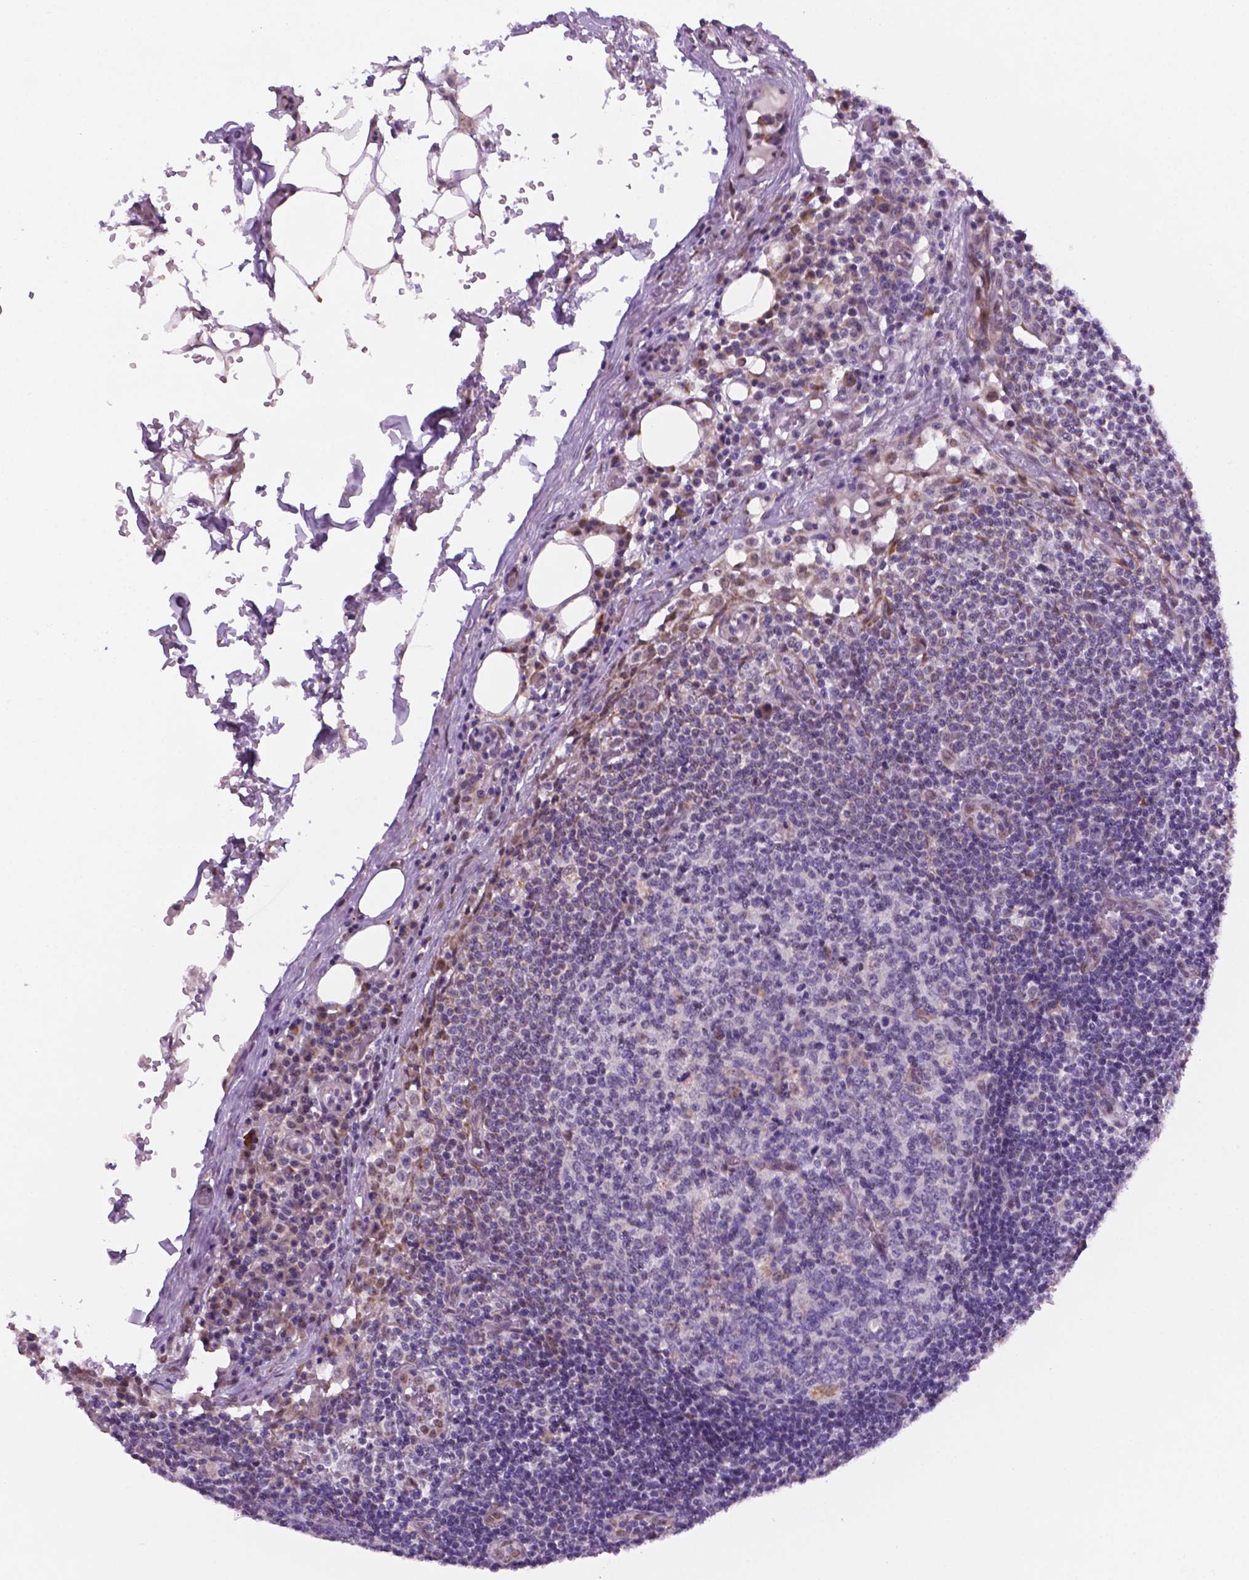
{"staining": {"intensity": "negative", "quantity": "none", "location": "none"}, "tissue": "lymph node", "cell_type": "Germinal center cells", "image_type": "normal", "snomed": [{"axis": "morphology", "description": "Normal tissue, NOS"}, {"axis": "topography", "description": "Lymph node"}], "caption": "DAB (3,3'-diaminobenzidine) immunohistochemical staining of normal human lymph node reveals no significant expression in germinal center cells.", "gene": "C18orf21", "patient": {"sex": "male", "age": 62}}